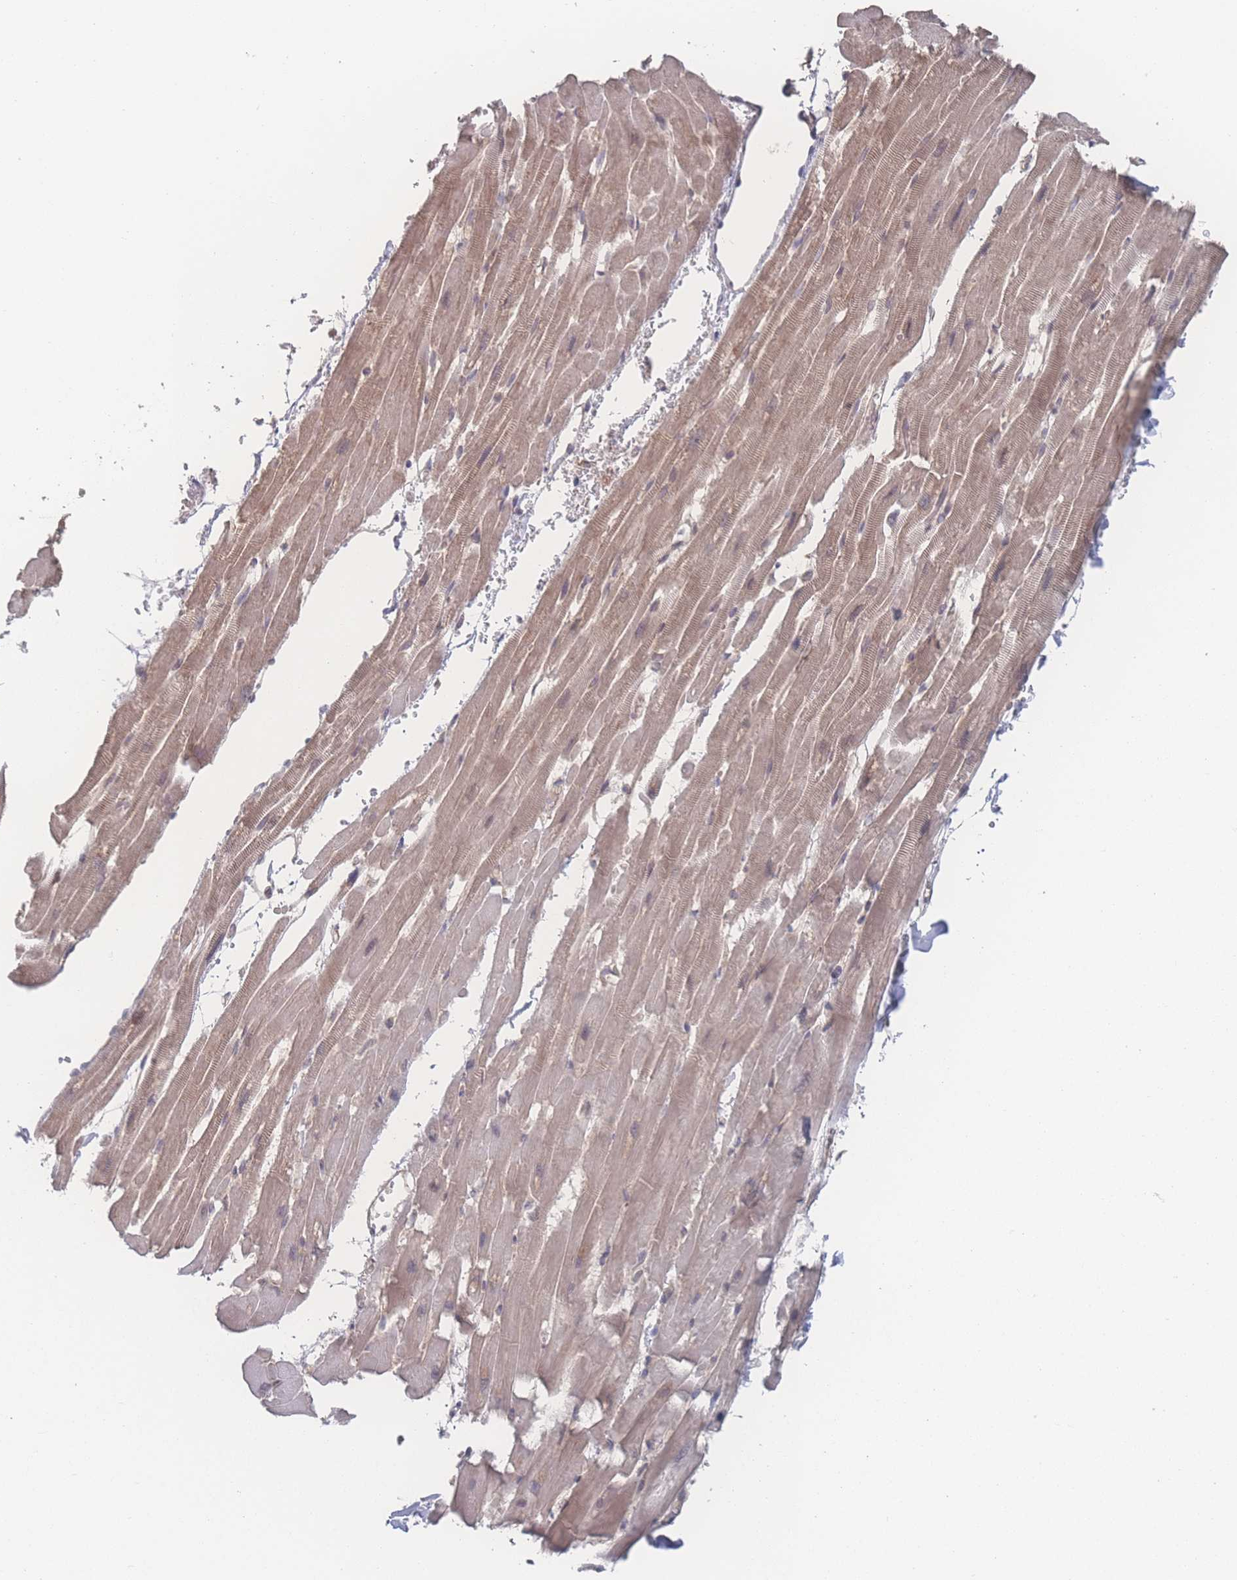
{"staining": {"intensity": "weak", "quantity": ">75%", "location": "cytoplasmic/membranous"}, "tissue": "heart muscle", "cell_type": "Cardiomyocytes", "image_type": "normal", "snomed": [{"axis": "morphology", "description": "Normal tissue, NOS"}, {"axis": "topography", "description": "Heart"}], "caption": "Weak cytoplasmic/membranous expression for a protein is present in about >75% of cardiomyocytes of unremarkable heart muscle using immunohistochemistry.", "gene": "NBEAL1", "patient": {"sex": "male", "age": 37}}